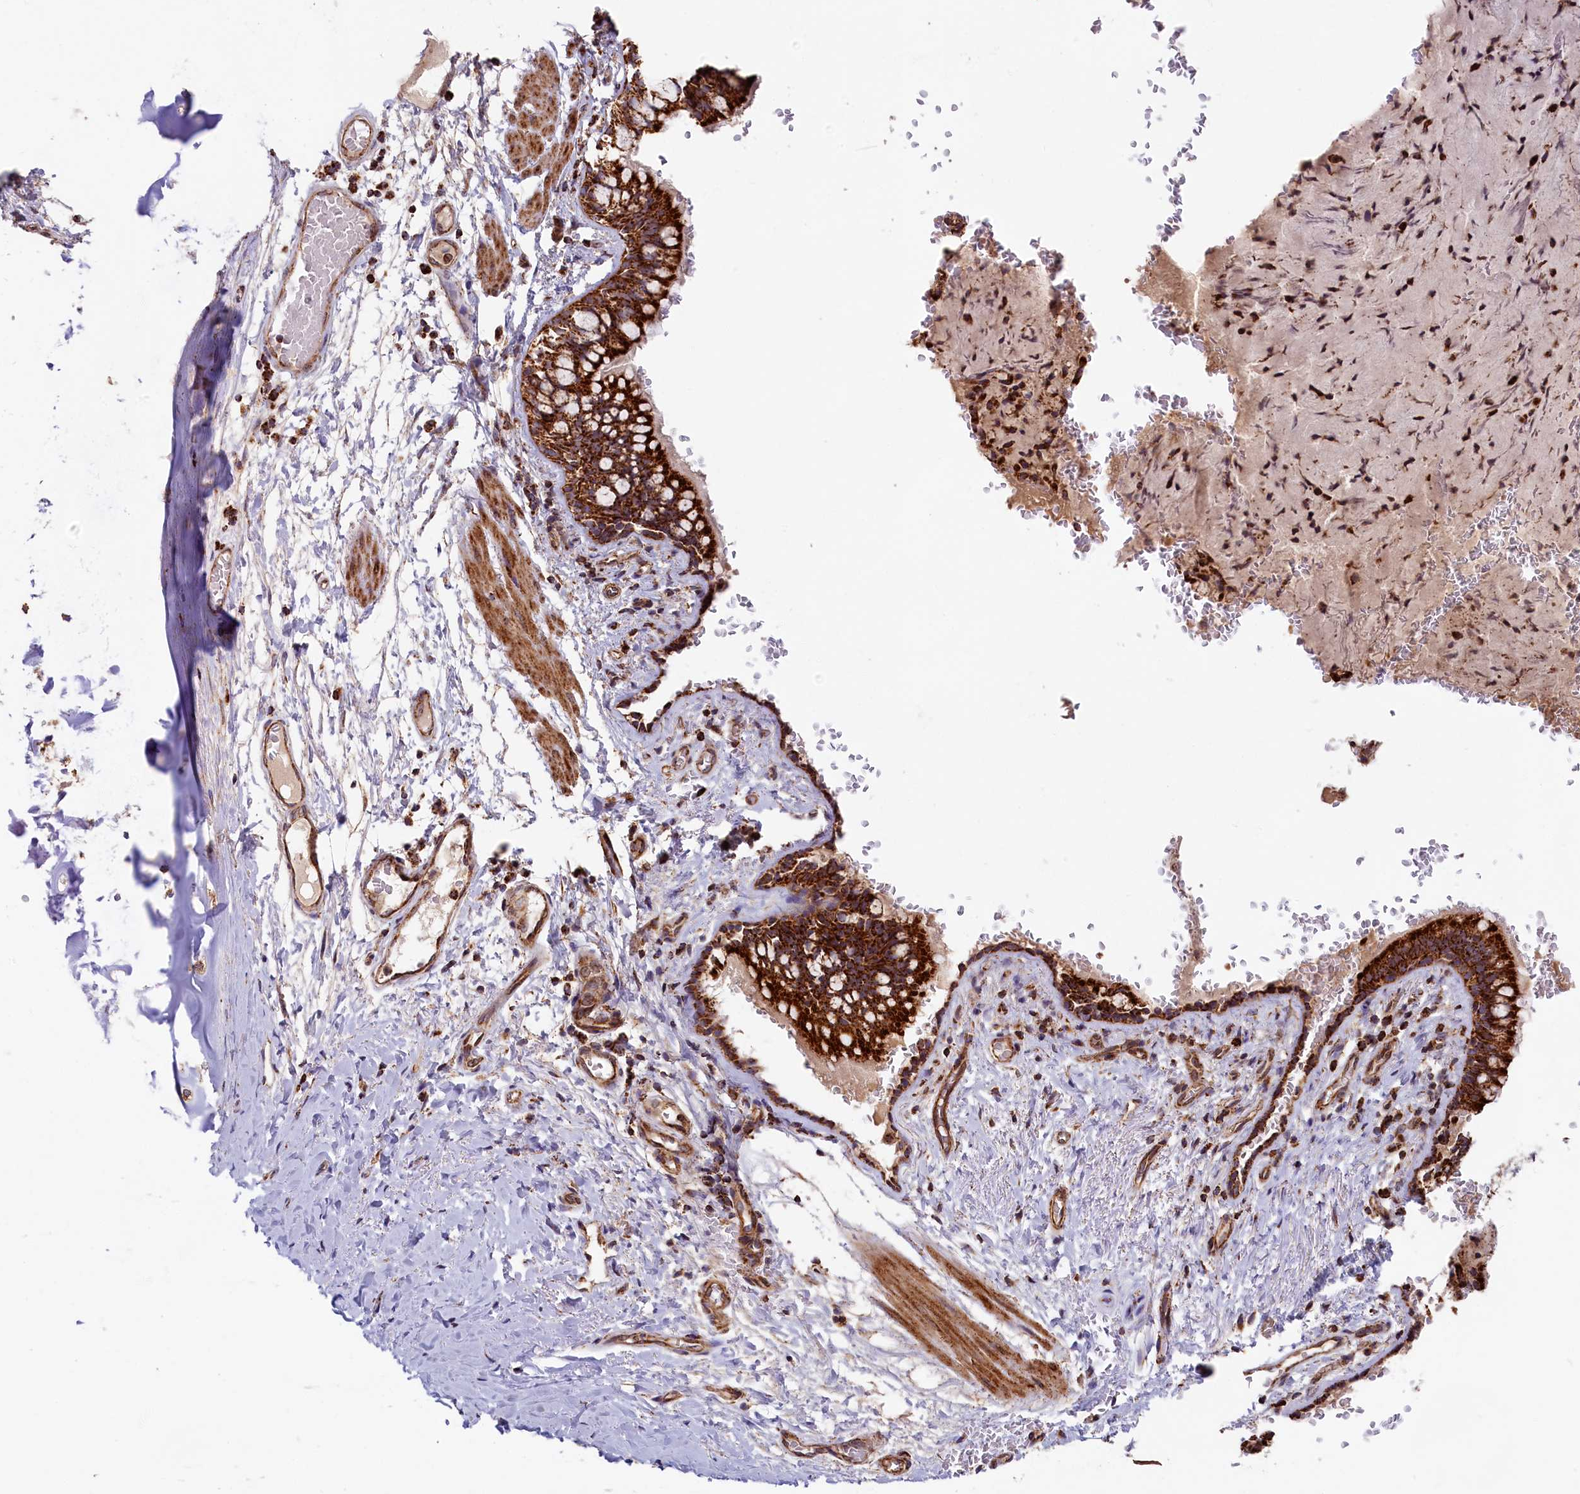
{"staining": {"intensity": "strong", "quantity": ">75%", "location": "cytoplasmic/membranous"}, "tissue": "bronchus", "cell_type": "Respiratory epithelial cells", "image_type": "normal", "snomed": [{"axis": "morphology", "description": "Normal tissue, NOS"}, {"axis": "topography", "description": "Cartilage tissue"}, {"axis": "topography", "description": "Bronchus"}], "caption": "Respiratory epithelial cells exhibit strong cytoplasmic/membranous expression in about >75% of cells in benign bronchus.", "gene": "MACROD1", "patient": {"sex": "female", "age": 36}}